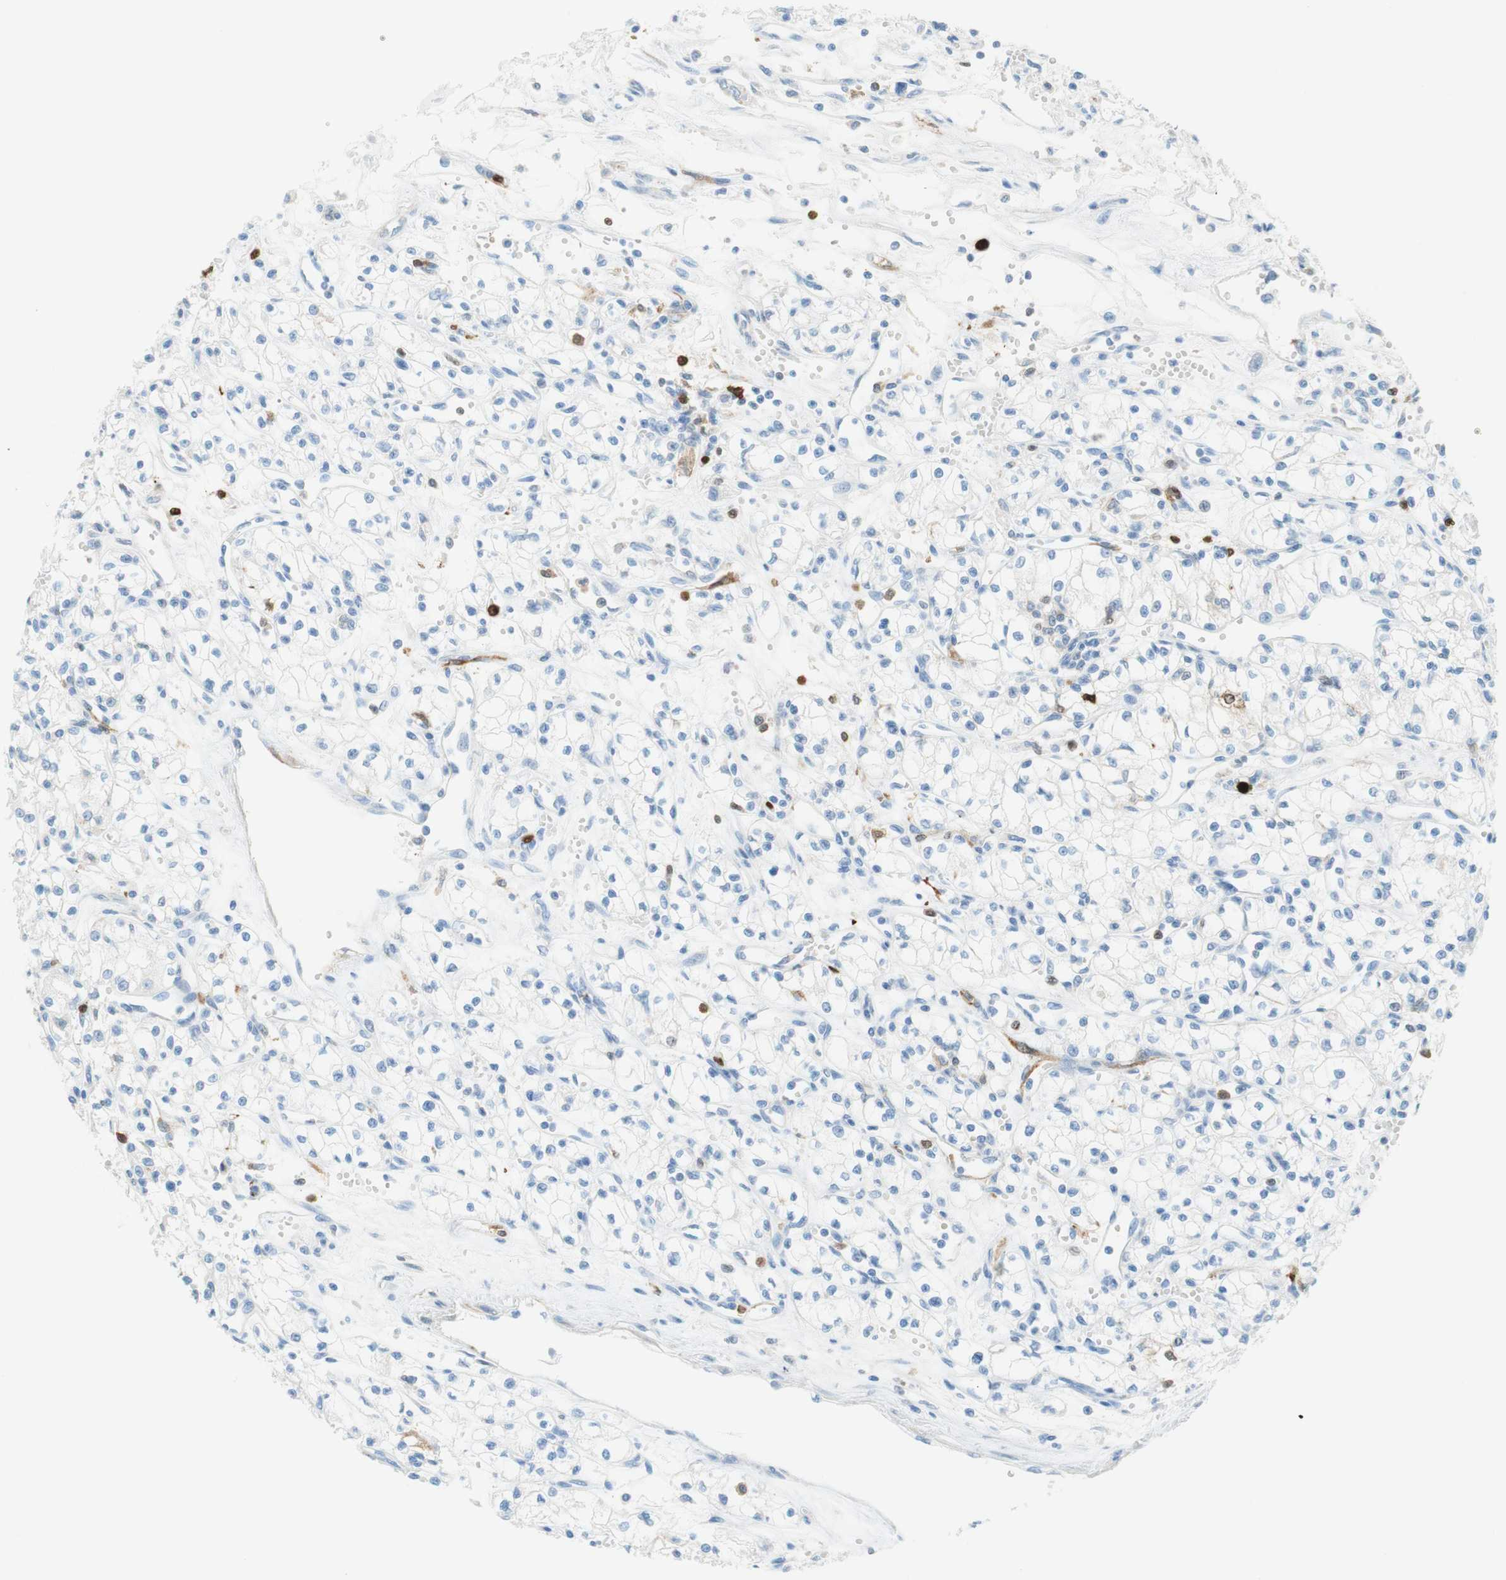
{"staining": {"intensity": "negative", "quantity": "none", "location": "none"}, "tissue": "renal cancer", "cell_type": "Tumor cells", "image_type": "cancer", "snomed": [{"axis": "morphology", "description": "Normal tissue, NOS"}, {"axis": "morphology", "description": "Adenocarcinoma, NOS"}, {"axis": "topography", "description": "Kidney"}], "caption": "High power microscopy micrograph of an immunohistochemistry photomicrograph of renal cancer, revealing no significant staining in tumor cells.", "gene": "STMN1", "patient": {"sex": "male", "age": 59}}